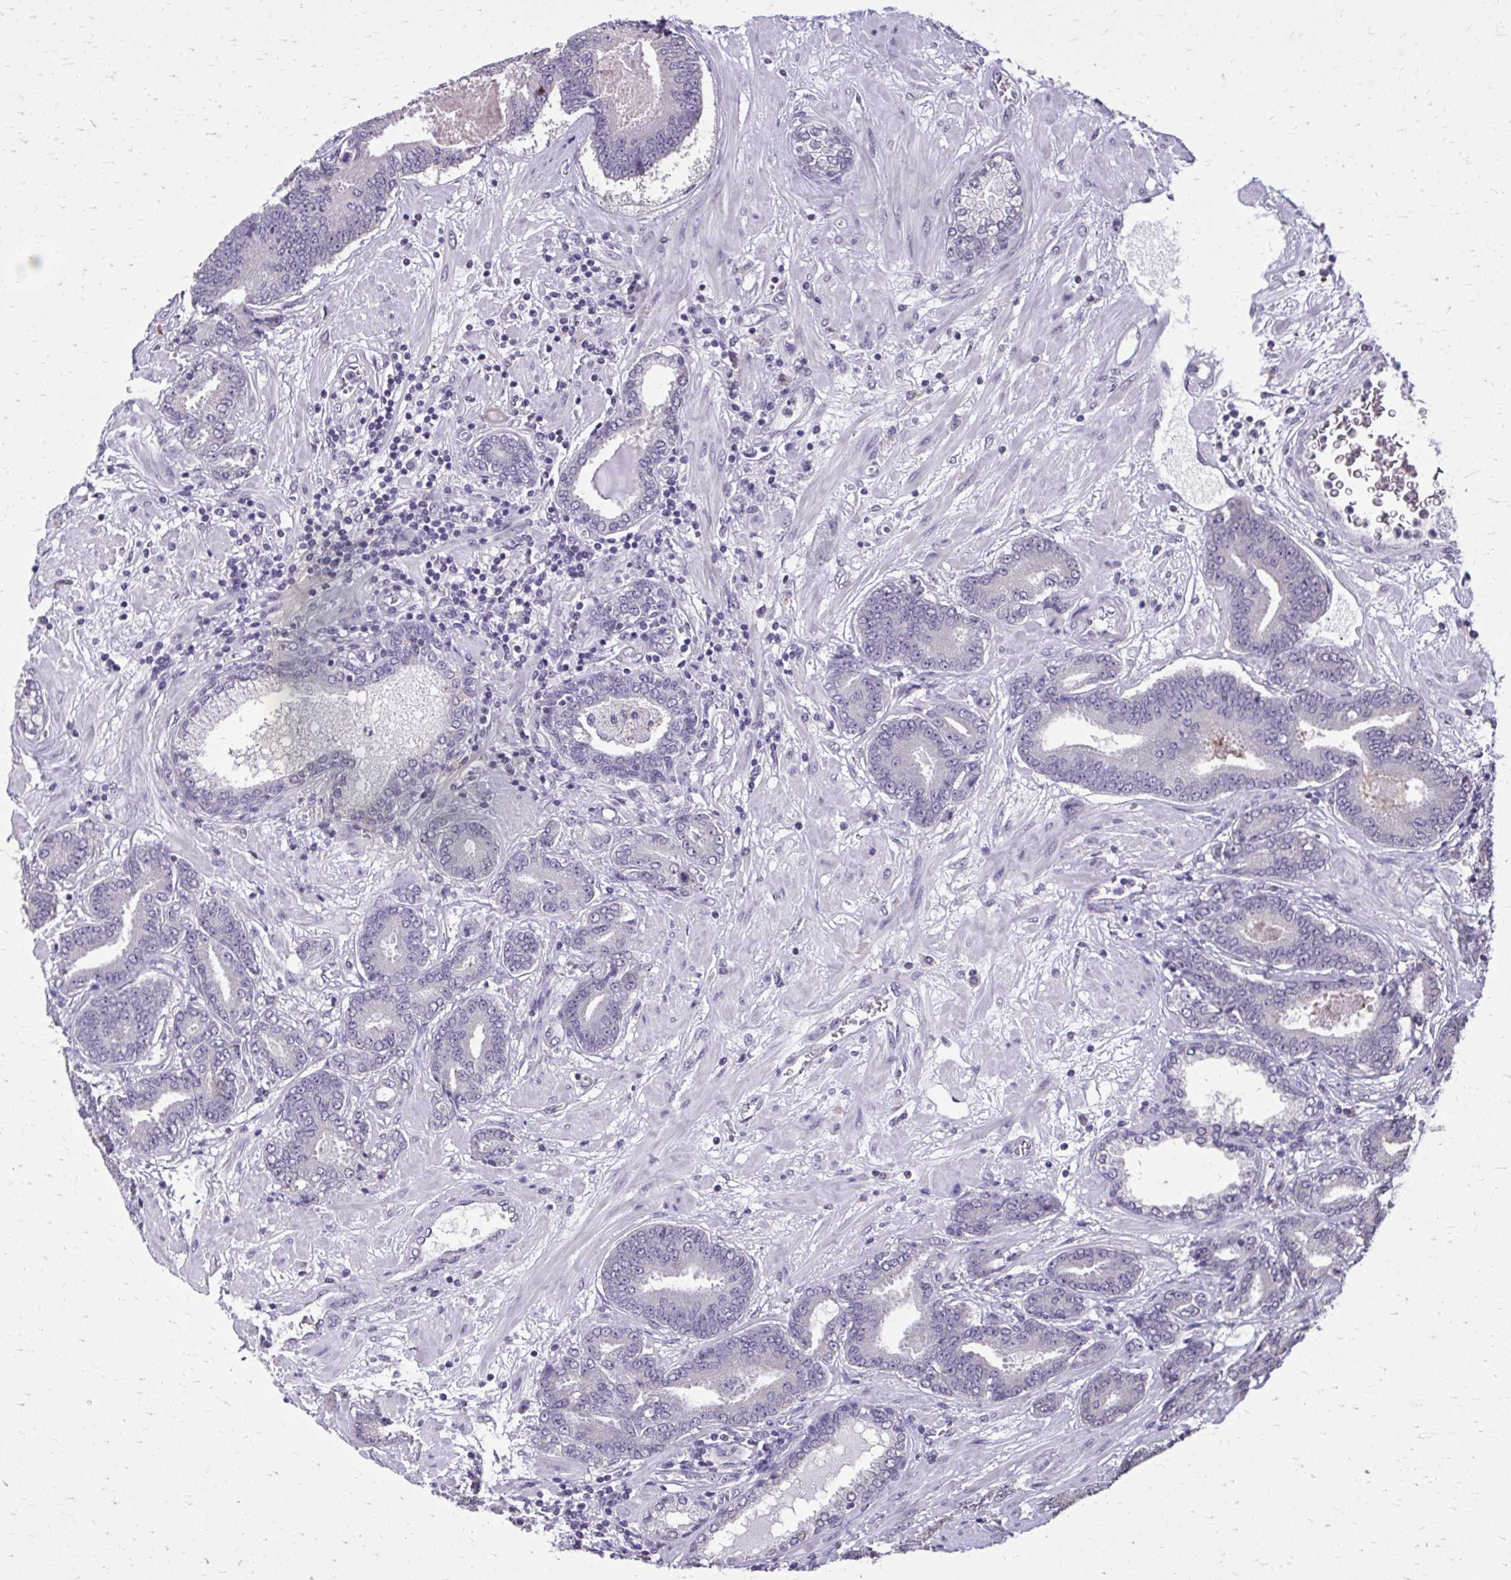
{"staining": {"intensity": "negative", "quantity": "none", "location": "none"}, "tissue": "prostate cancer", "cell_type": "Tumor cells", "image_type": "cancer", "snomed": [{"axis": "morphology", "description": "Adenocarcinoma, High grade"}, {"axis": "topography", "description": "Prostate"}], "caption": "High magnification brightfield microscopy of prostate cancer stained with DAB (brown) and counterstained with hematoxylin (blue): tumor cells show no significant positivity. Brightfield microscopy of immunohistochemistry (IHC) stained with DAB (brown) and hematoxylin (blue), captured at high magnification.", "gene": "AKAP5", "patient": {"sex": "male", "age": 62}}